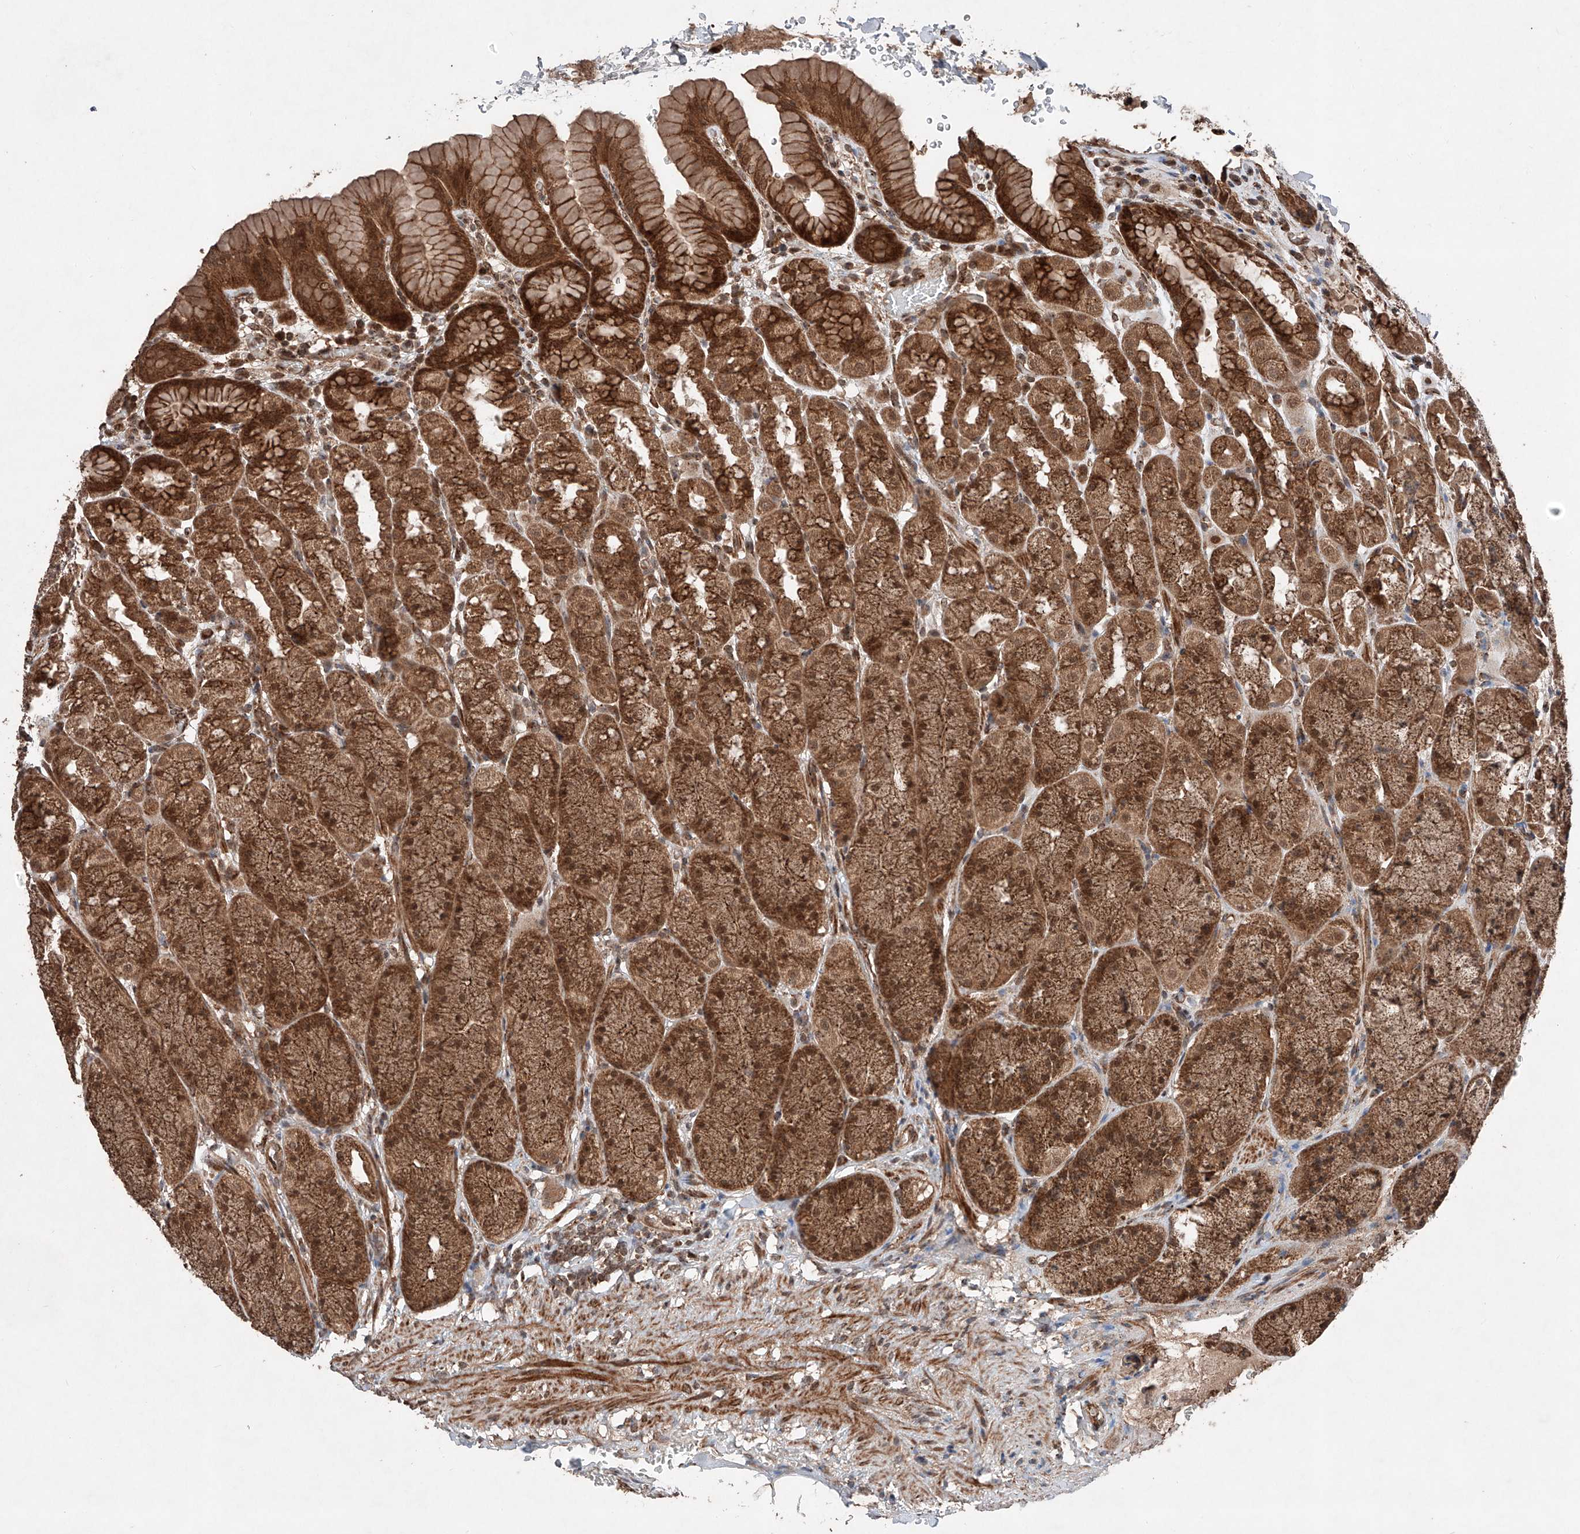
{"staining": {"intensity": "strong", "quantity": ">75%", "location": "cytoplasmic/membranous,nuclear"}, "tissue": "stomach", "cell_type": "Glandular cells", "image_type": "normal", "snomed": [{"axis": "morphology", "description": "Normal tissue, NOS"}, {"axis": "topography", "description": "Stomach"}], "caption": "Benign stomach demonstrates strong cytoplasmic/membranous,nuclear staining in about >75% of glandular cells.", "gene": "ZSCAN29", "patient": {"sex": "male", "age": 42}}